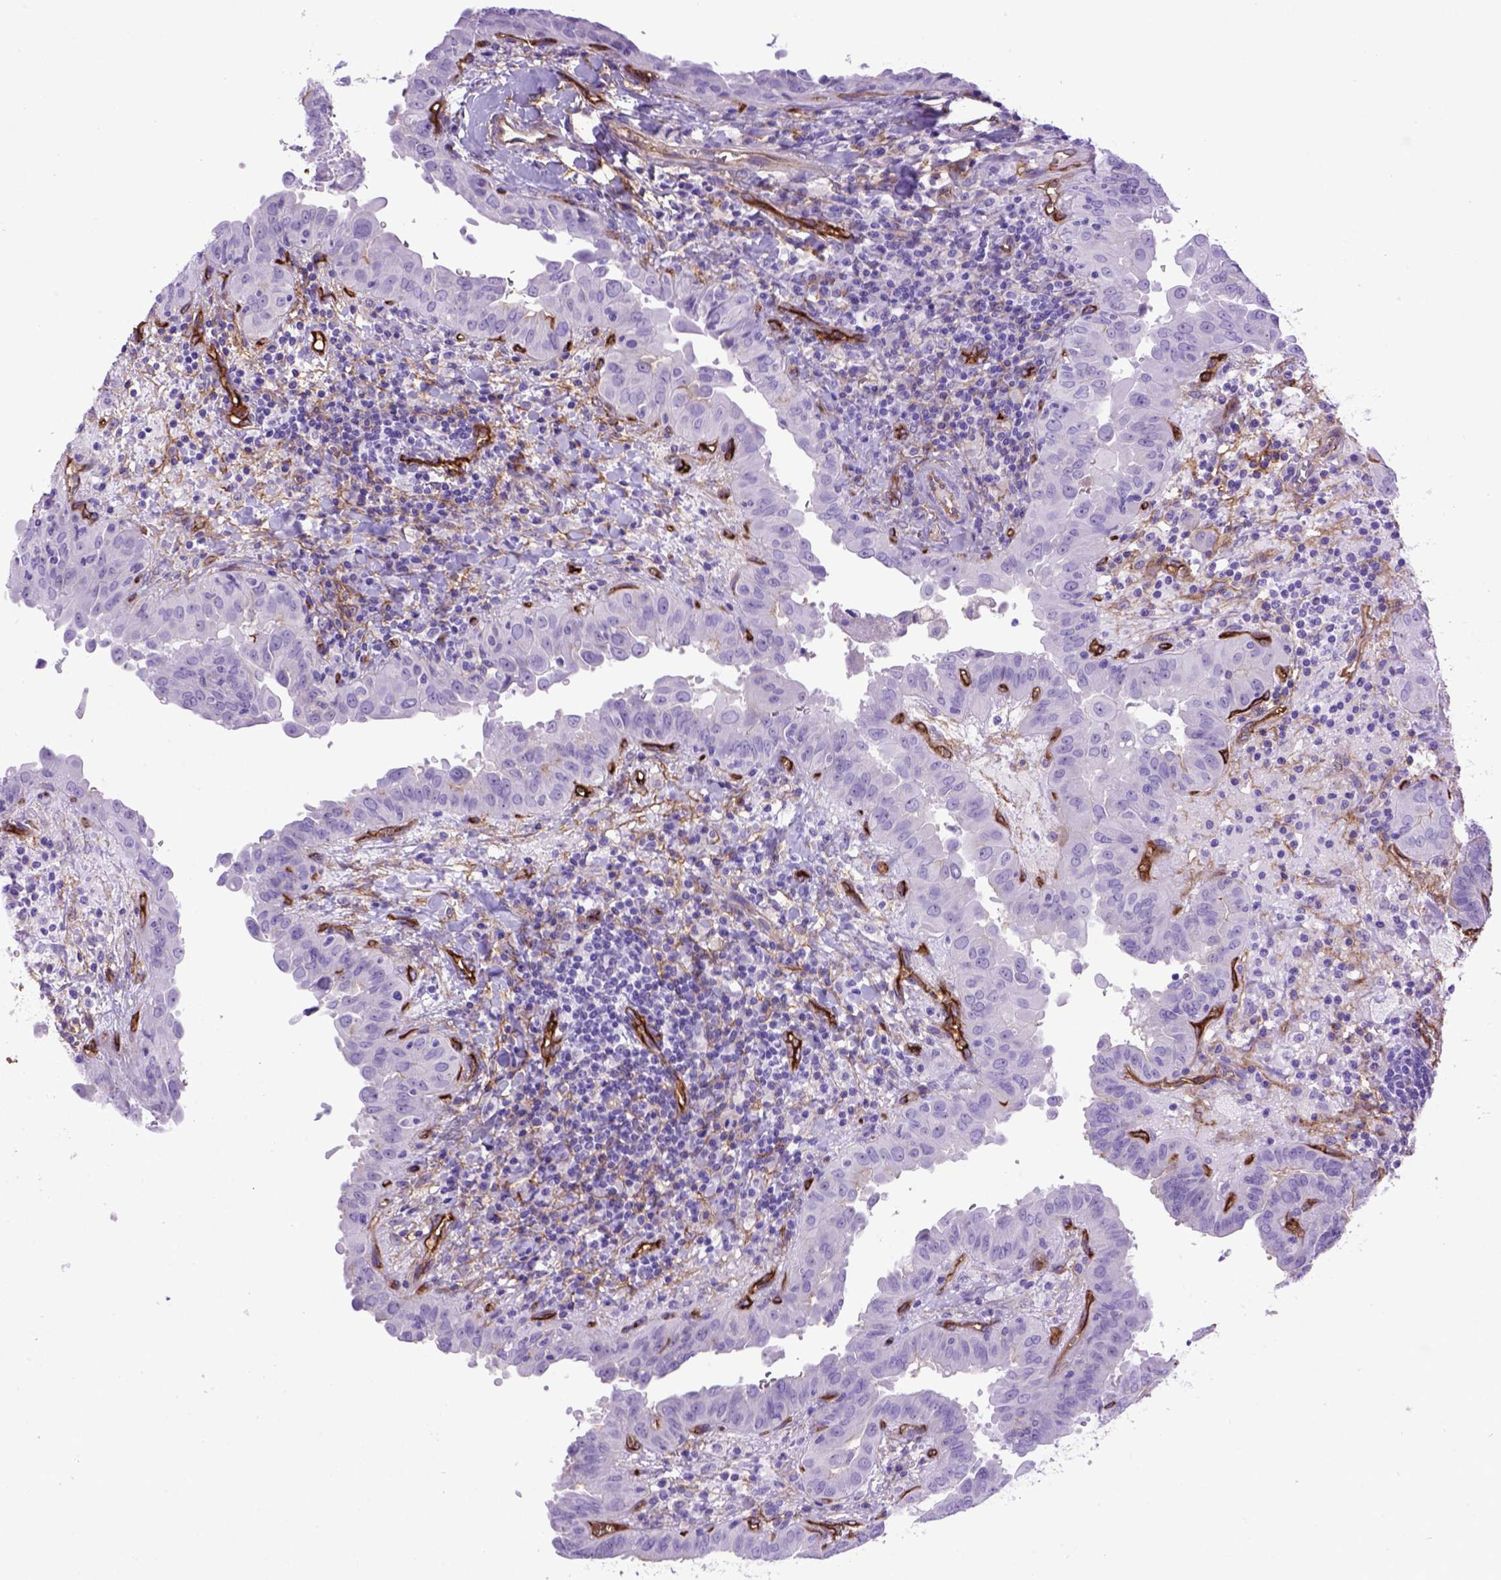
{"staining": {"intensity": "negative", "quantity": "none", "location": "none"}, "tissue": "thyroid cancer", "cell_type": "Tumor cells", "image_type": "cancer", "snomed": [{"axis": "morphology", "description": "Papillary adenocarcinoma, NOS"}, {"axis": "topography", "description": "Thyroid gland"}], "caption": "High power microscopy image of an immunohistochemistry micrograph of thyroid cancer, revealing no significant expression in tumor cells.", "gene": "ENG", "patient": {"sex": "female", "age": 37}}